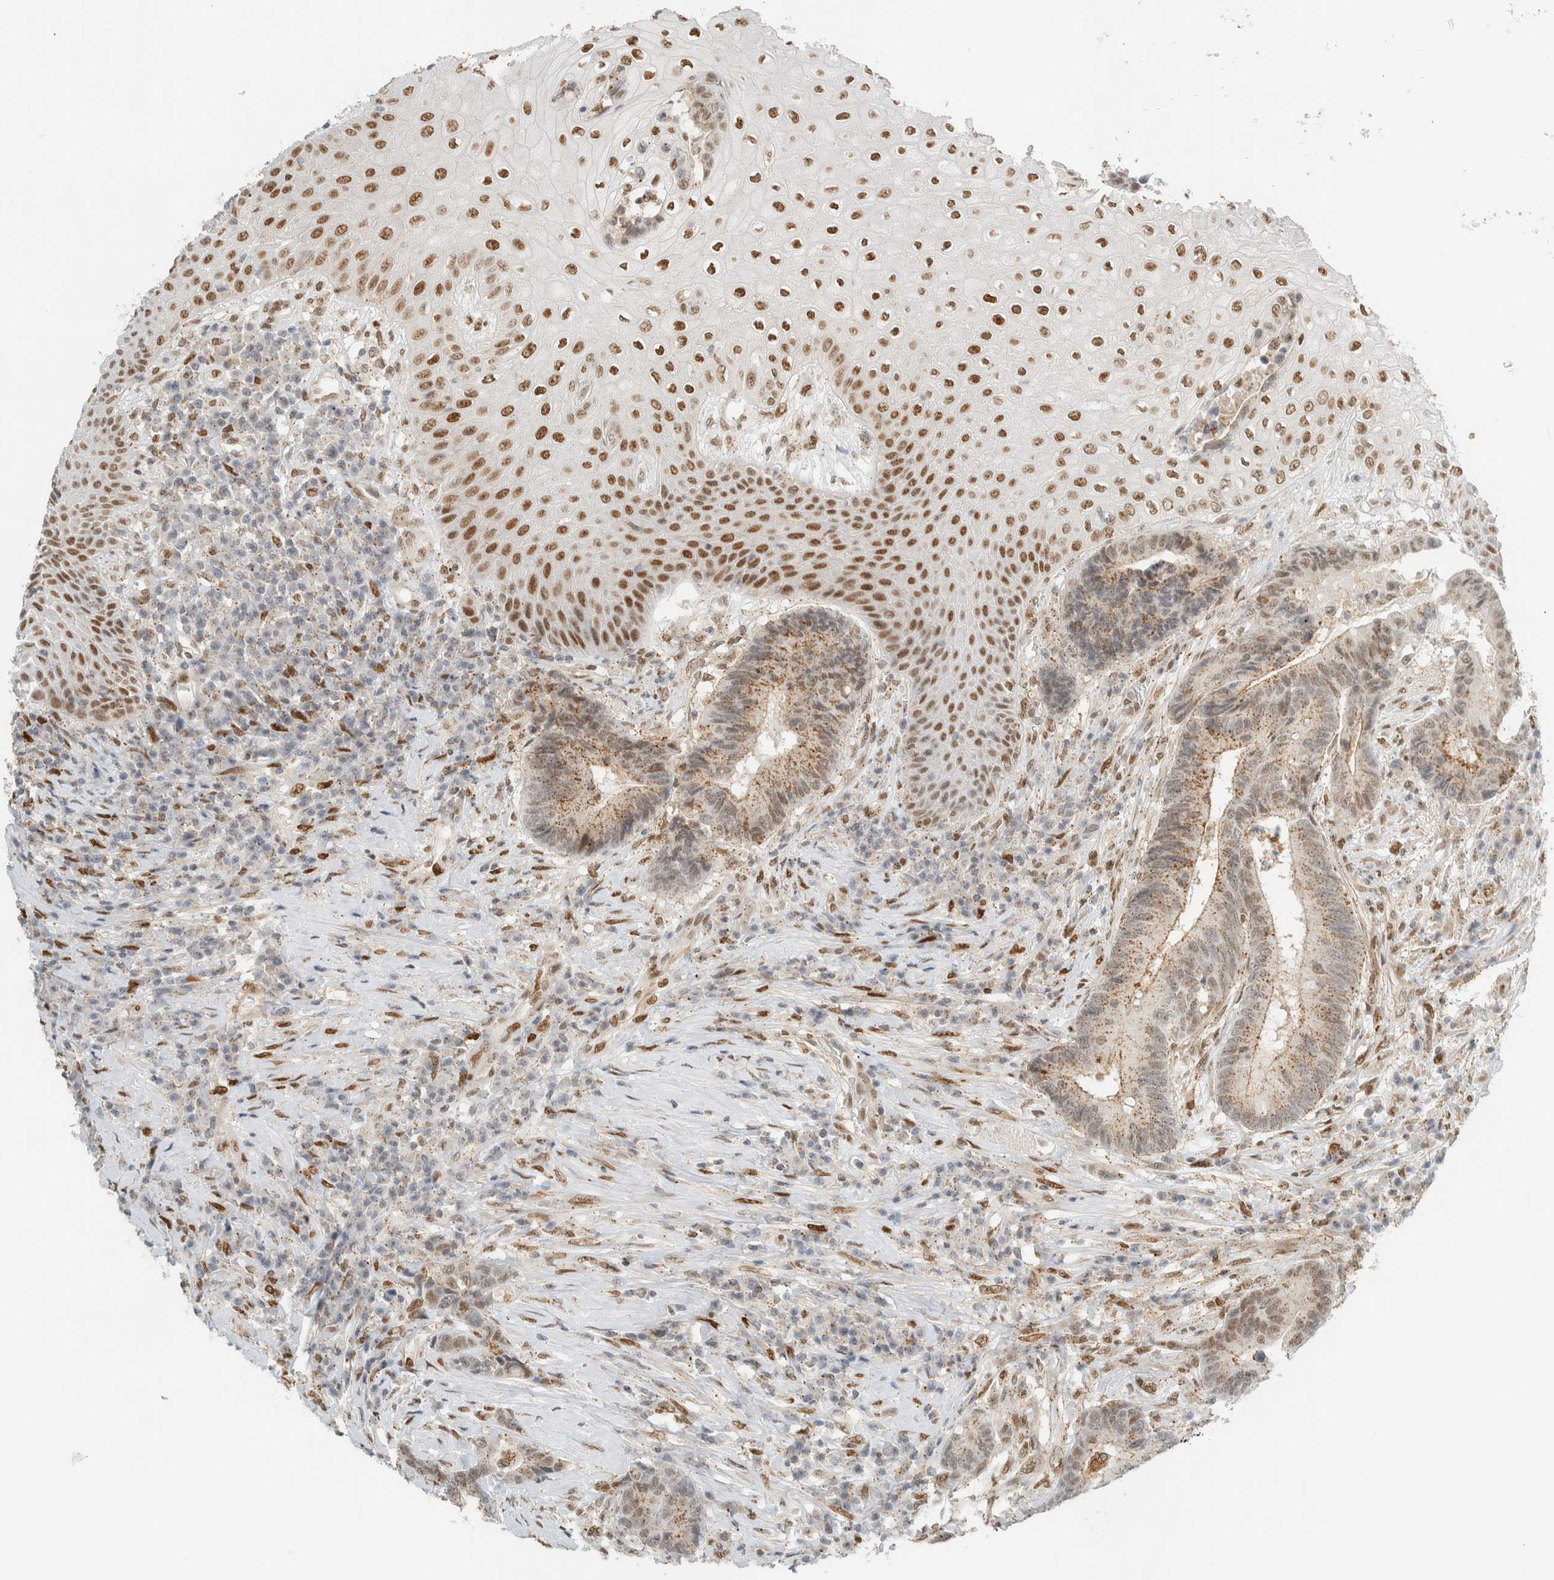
{"staining": {"intensity": "moderate", "quantity": ">75%", "location": "cytoplasmic/membranous,nuclear"}, "tissue": "colorectal cancer", "cell_type": "Tumor cells", "image_type": "cancer", "snomed": [{"axis": "morphology", "description": "Adenocarcinoma, NOS"}, {"axis": "topography", "description": "Rectum"}, {"axis": "topography", "description": "Anal"}], "caption": "Tumor cells reveal moderate cytoplasmic/membranous and nuclear expression in approximately >75% of cells in colorectal adenocarcinoma.", "gene": "TFE3", "patient": {"sex": "female", "age": 89}}